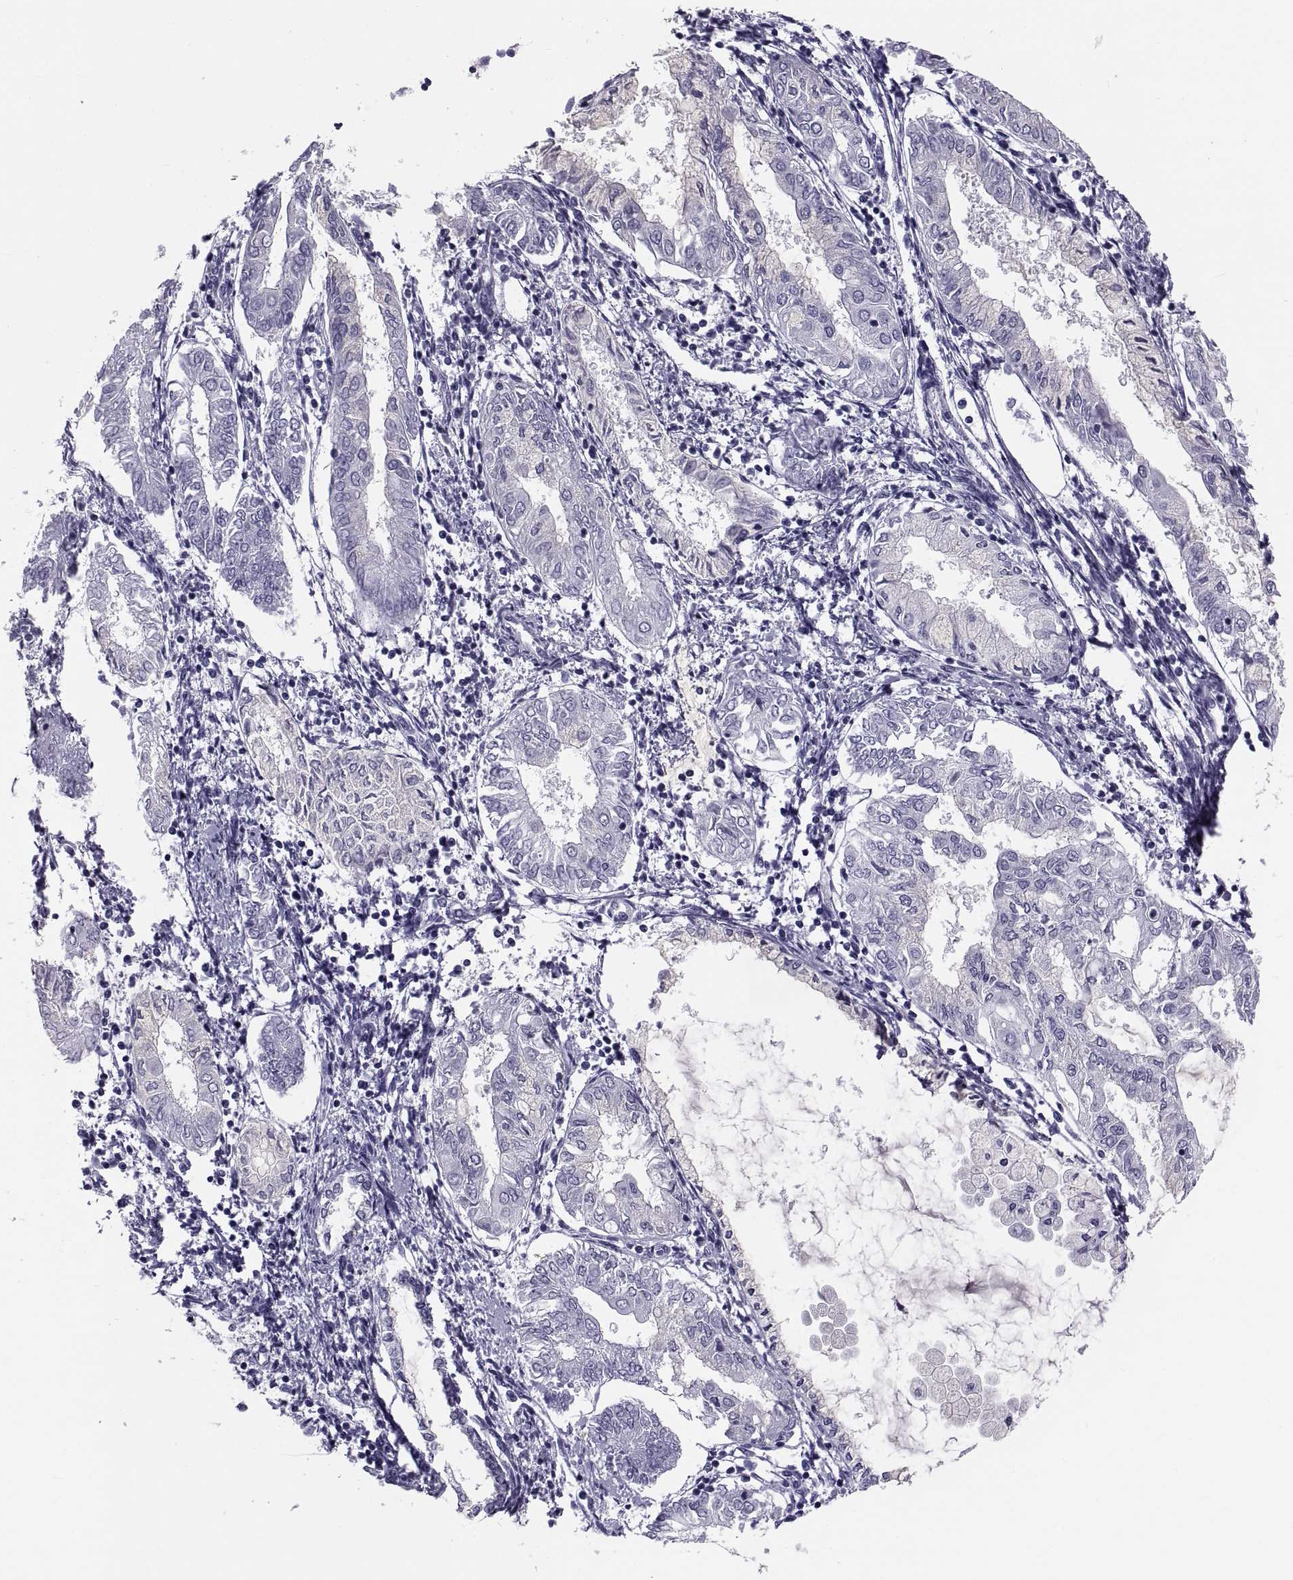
{"staining": {"intensity": "negative", "quantity": "none", "location": "none"}, "tissue": "endometrial cancer", "cell_type": "Tumor cells", "image_type": "cancer", "snomed": [{"axis": "morphology", "description": "Adenocarcinoma, NOS"}, {"axis": "topography", "description": "Endometrium"}], "caption": "This is an immunohistochemistry photomicrograph of endometrial cancer (adenocarcinoma). There is no staining in tumor cells.", "gene": "CRISP1", "patient": {"sex": "female", "age": 68}}